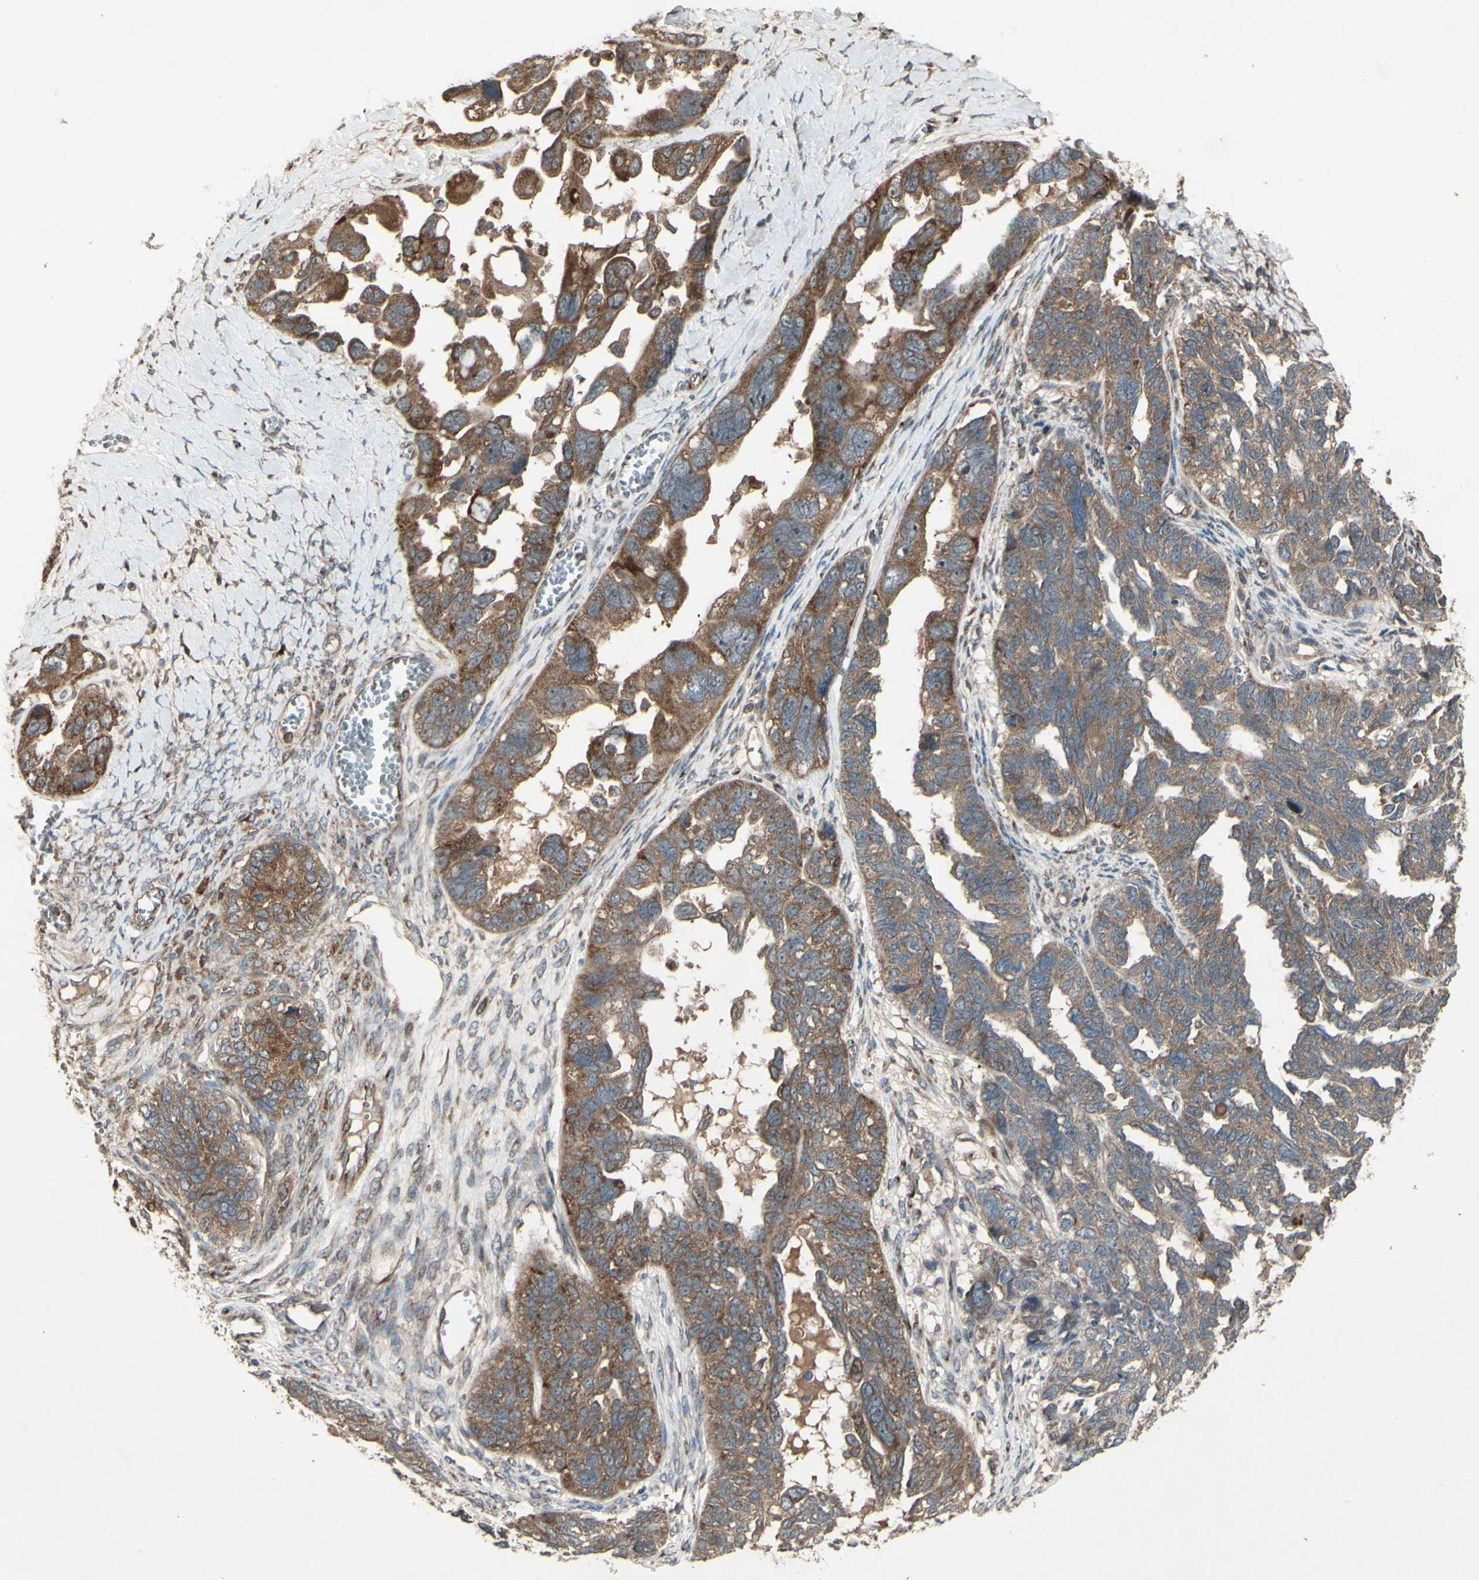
{"staining": {"intensity": "moderate", "quantity": ">75%", "location": "cytoplasmic/membranous"}, "tissue": "ovarian cancer", "cell_type": "Tumor cells", "image_type": "cancer", "snomed": [{"axis": "morphology", "description": "Cystadenocarcinoma, serous, NOS"}, {"axis": "topography", "description": "Ovary"}], "caption": "Human ovarian serous cystadenocarcinoma stained with a brown dye shows moderate cytoplasmic/membranous positive staining in approximately >75% of tumor cells.", "gene": "AP1G1", "patient": {"sex": "female", "age": 79}}